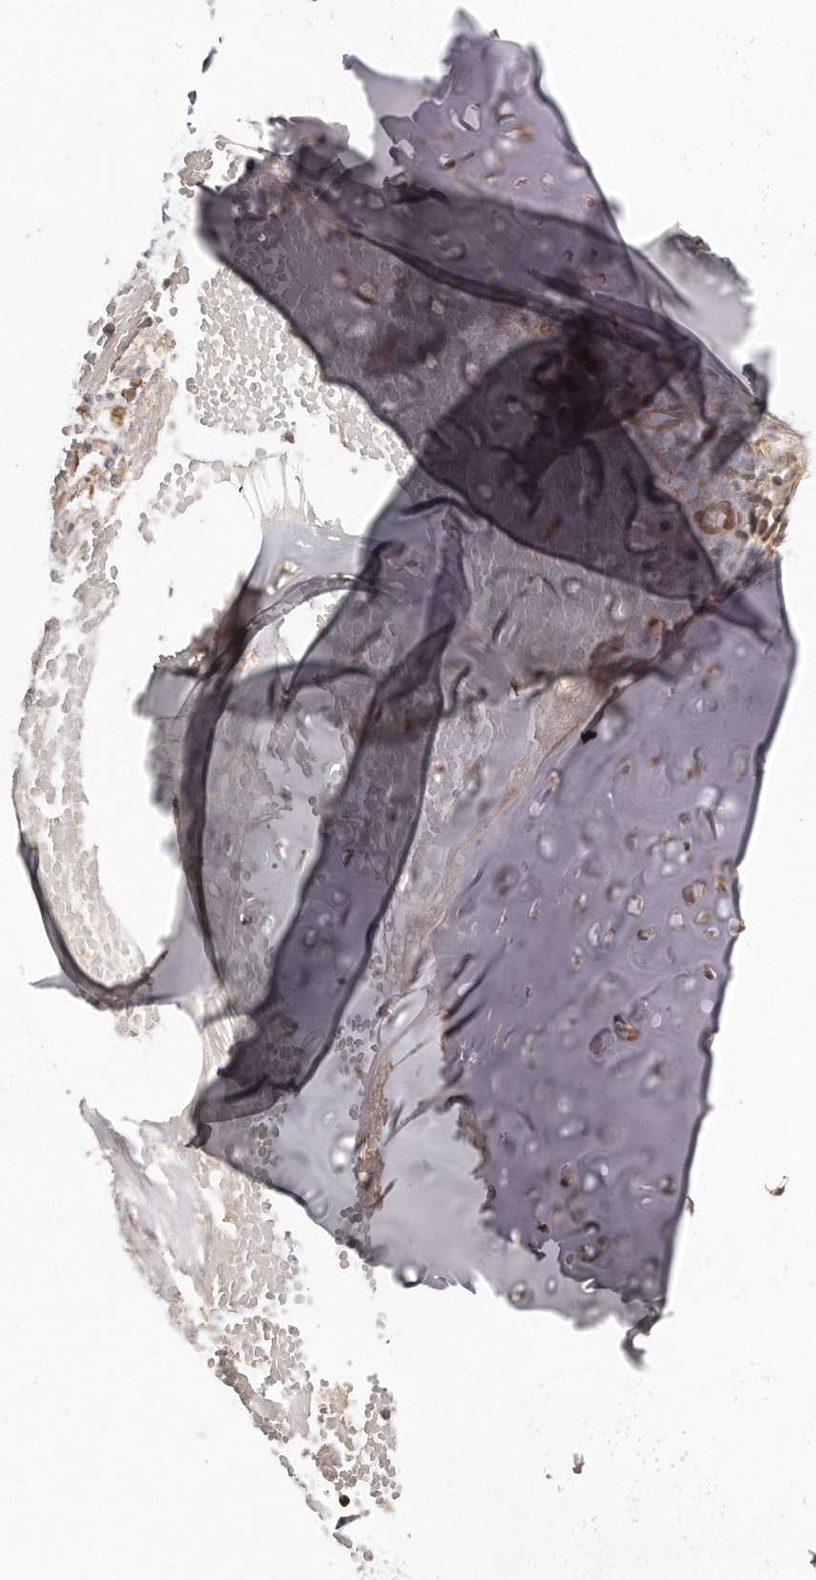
{"staining": {"intensity": "negative", "quantity": "none", "location": "none"}, "tissue": "adipose tissue", "cell_type": "Adipocytes", "image_type": "normal", "snomed": [{"axis": "morphology", "description": "Normal tissue, NOS"}, {"axis": "morphology", "description": "Basal cell carcinoma"}, {"axis": "topography", "description": "Cartilage tissue"}, {"axis": "topography", "description": "Nasopharynx"}, {"axis": "topography", "description": "Oral tissue"}], "caption": "Protein analysis of unremarkable adipose tissue displays no significant expression in adipocytes.", "gene": "GBP4", "patient": {"sex": "female", "age": 77}}